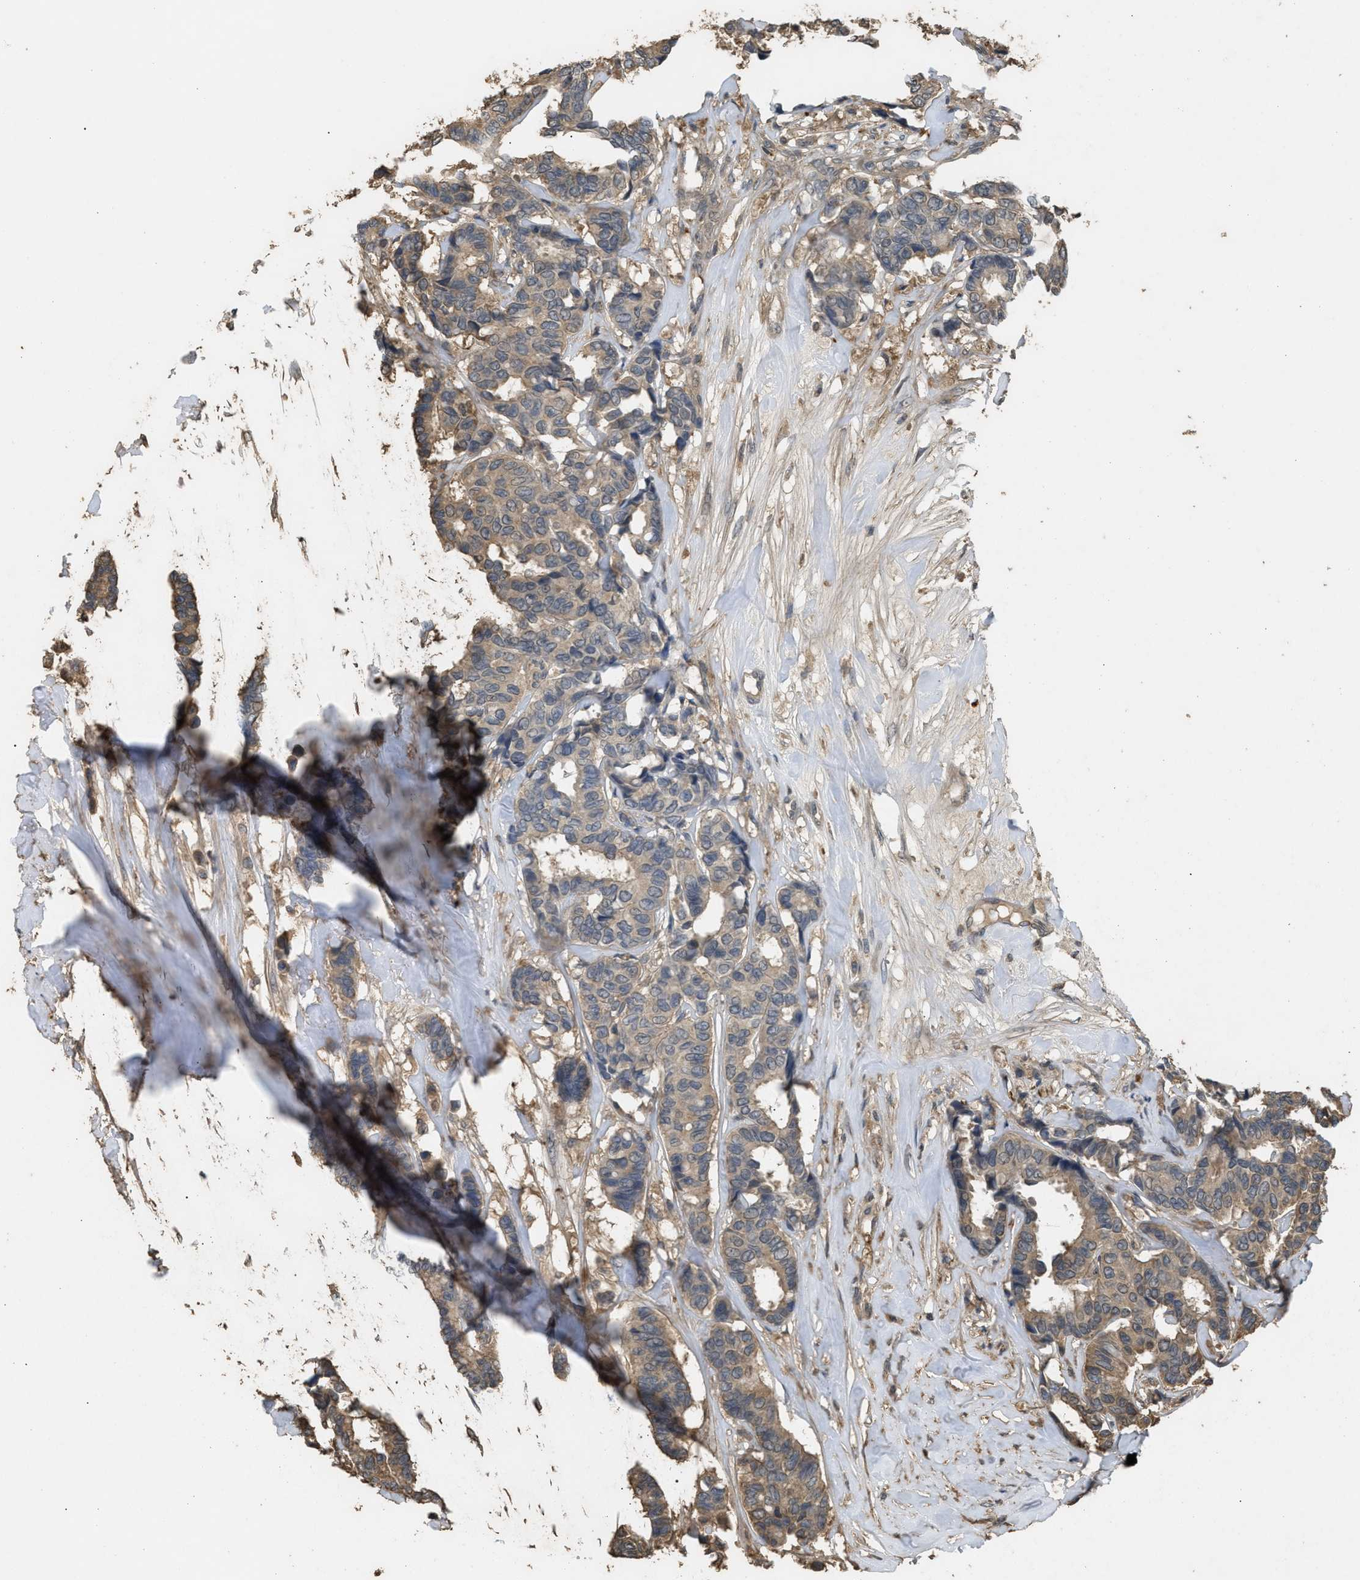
{"staining": {"intensity": "weak", "quantity": ">75%", "location": "cytoplasmic/membranous"}, "tissue": "breast cancer", "cell_type": "Tumor cells", "image_type": "cancer", "snomed": [{"axis": "morphology", "description": "Duct carcinoma"}, {"axis": "topography", "description": "Breast"}], "caption": "Human breast cancer stained with a brown dye demonstrates weak cytoplasmic/membranous positive staining in approximately >75% of tumor cells.", "gene": "ARHGDIA", "patient": {"sex": "female", "age": 87}}